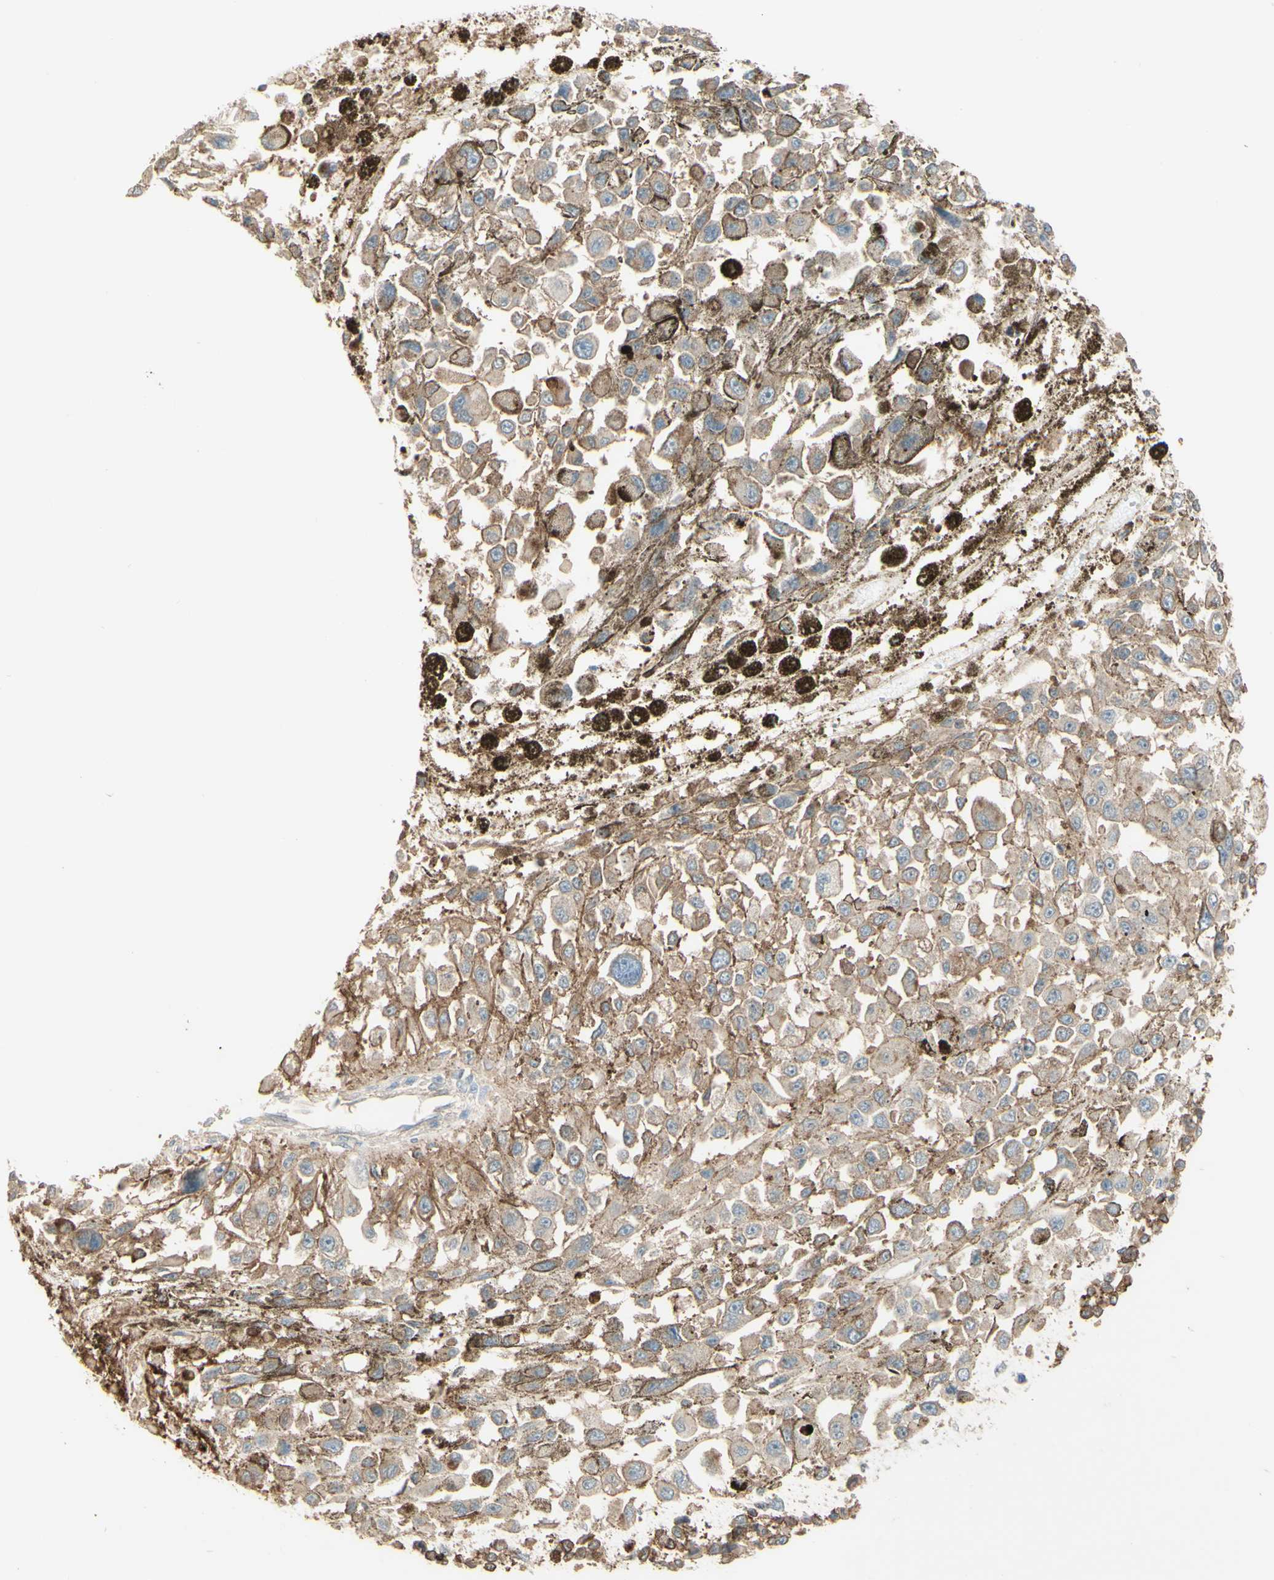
{"staining": {"intensity": "moderate", "quantity": ">75%", "location": "cytoplasmic/membranous"}, "tissue": "melanoma", "cell_type": "Tumor cells", "image_type": "cancer", "snomed": [{"axis": "morphology", "description": "Malignant melanoma, Metastatic site"}, {"axis": "topography", "description": "Lymph node"}], "caption": "A photomicrograph of human malignant melanoma (metastatic site) stained for a protein demonstrates moderate cytoplasmic/membranous brown staining in tumor cells. (Brightfield microscopy of DAB IHC at high magnification).", "gene": "RNF149", "patient": {"sex": "male", "age": 59}}